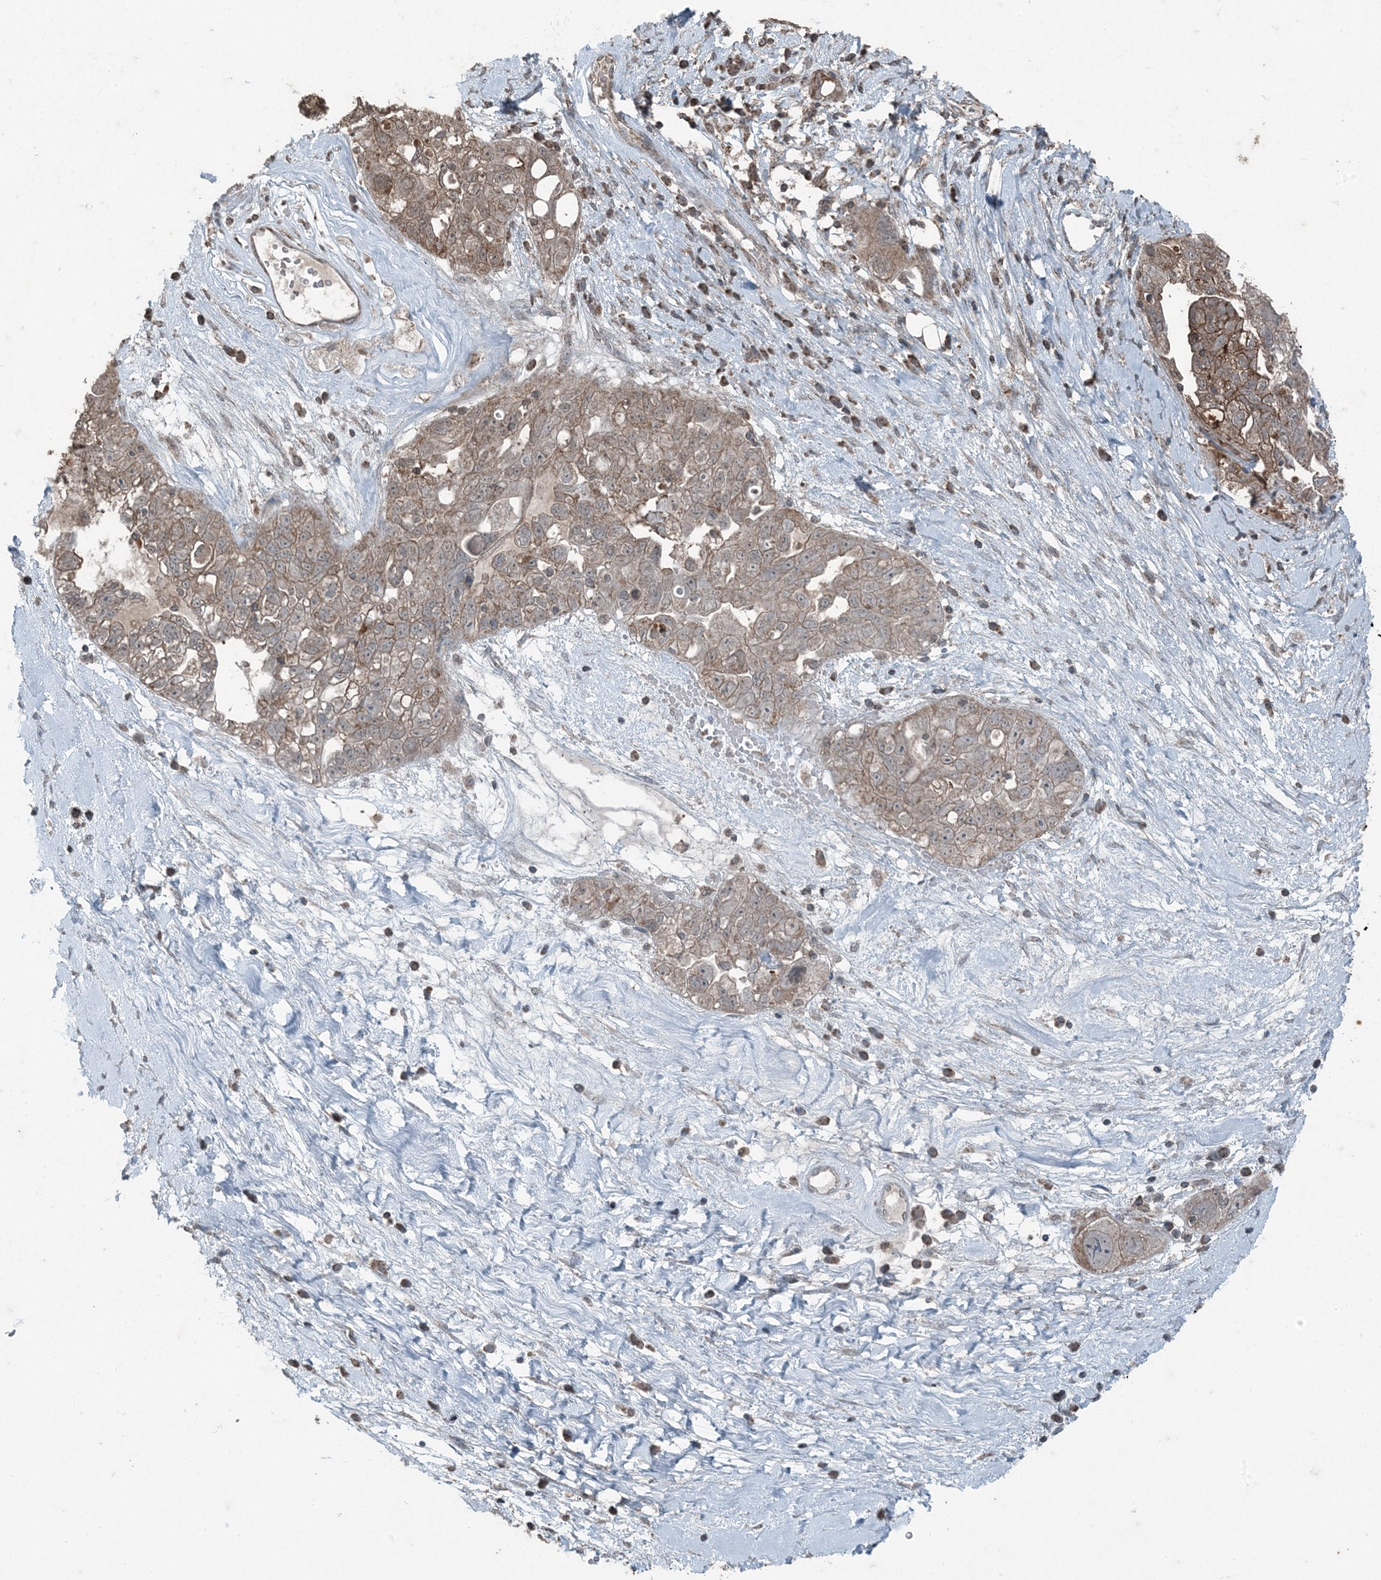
{"staining": {"intensity": "moderate", "quantity": ">75%", "location": "cytoplasmic/membranous"}, "tissue": "ovarian cancer", "cell_type": "Tumor cells", "image_type": "cancer", "snomed": [{"axis": "morphology", "description": "Carcinoma, NOS"}, {"axis": "morphology", "description": "Cystadenocarcinoma, serous, NOS"}, {"axis": "topography", "description": "Ovary"}], "caption": "IHC staining of ovarian carcinoma, which demonstrates medium levels of moderate cytoplasmic/membranous positivity in approximately >75% of tumor cells indicating moderate cytoplasmic/membranous protein expression. The staining was performed using DAB (brown) for protein detection and nuclei were counterstained in hematoxylin (blue).", "gene": "GNL1", "patient": {"sex": "female", "age": 69}}